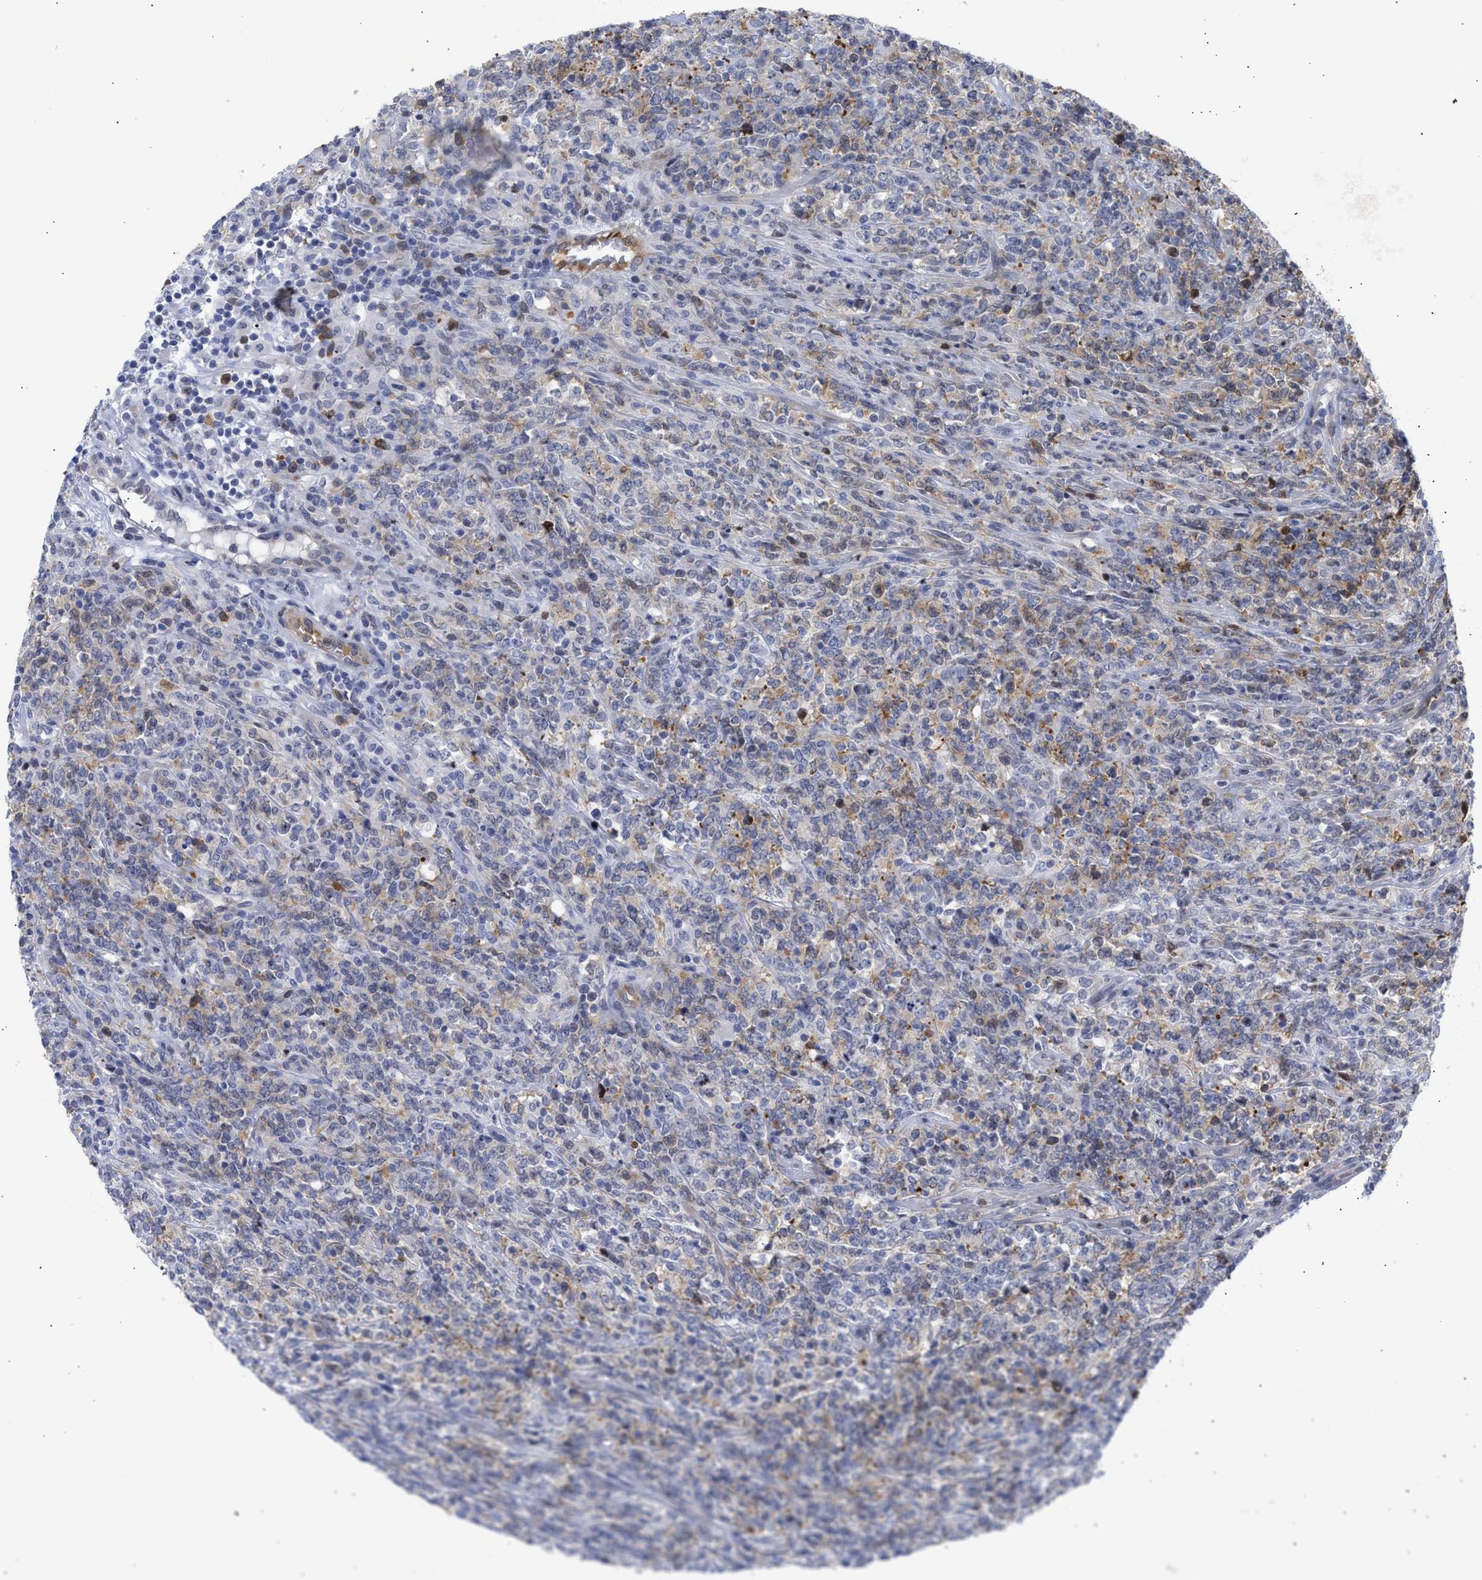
{"staining": {"intensity": "moderate", "quantity": "25%-75%", "location": "cytoplasmic/membranous"}, "tissue": "lymphoma", "cell_type": "Tumor cells", "image_type": "cancer", "snomed": [{"axis": "morphology", "description": "Malignant lymphoma, non-Hodgkin's type, High grade"}, {"axis": "topography", "description": "Soft tissue"}], "caption": "A histopathology image showing moderate cytoplasmic/membranous staining in about 25%-75% of tumor cells in lymphoma, as visualized by brown immunohistochemical staining.", "gene": "THRA", "patient": {"sex": "male", "age": 18}}